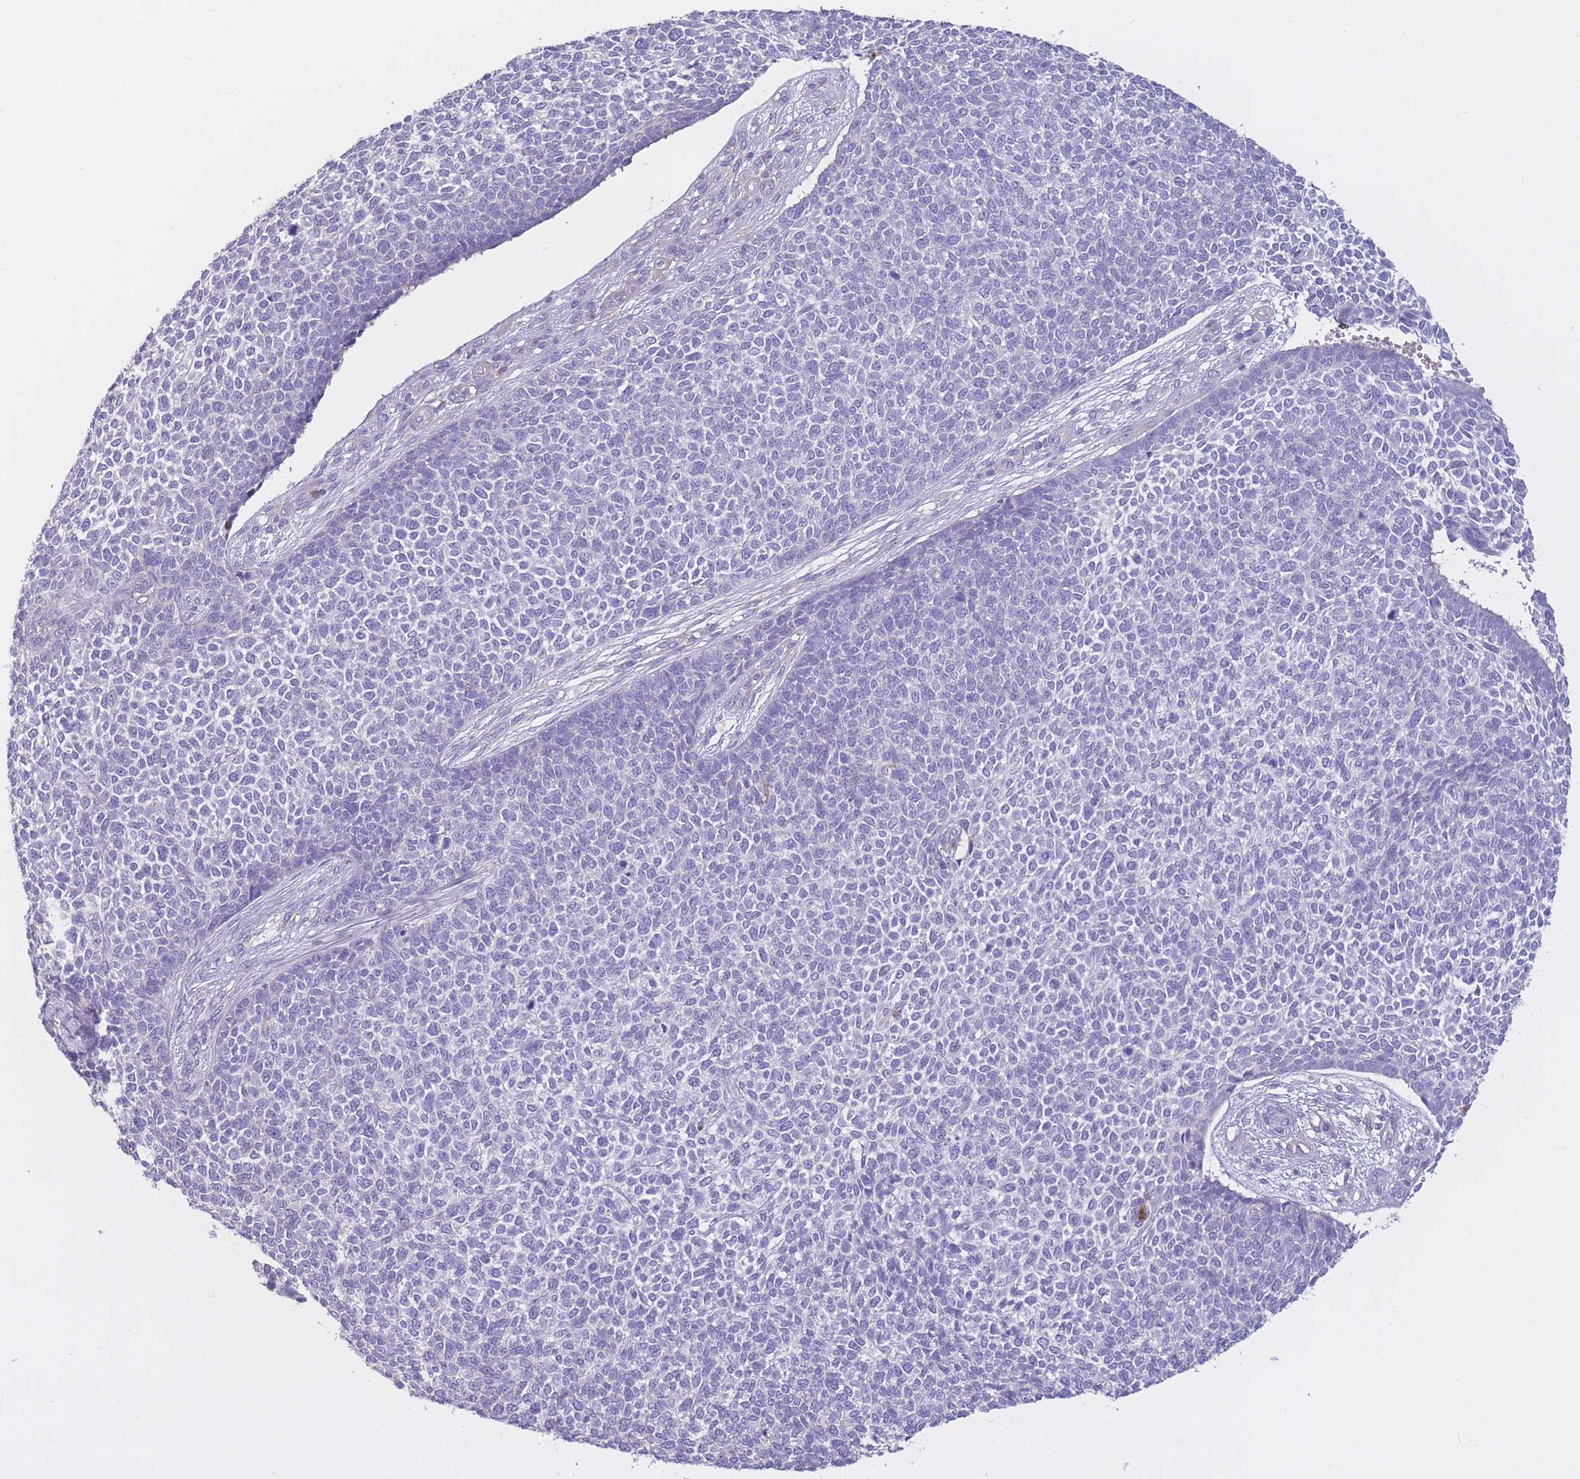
{"staining": {"intensity": "negative", "quantity": "none", "location": "none"}, "tissue": "skin cancer", "cell_type": "Tumor cells", "image_type": "cancer", "snomed": [{"axis": "morphology", "description": "Basal cell carcinoma"}, {"axis": "topography", "description": "Skin"}], "caption": "Immunohistochemistry micrograph of human skin cancer stained for a protein (brown), which demonstrates no expression in tumor cells.", "gene": "PDHA1", "patient": {"sex": "female", "age": 84}}